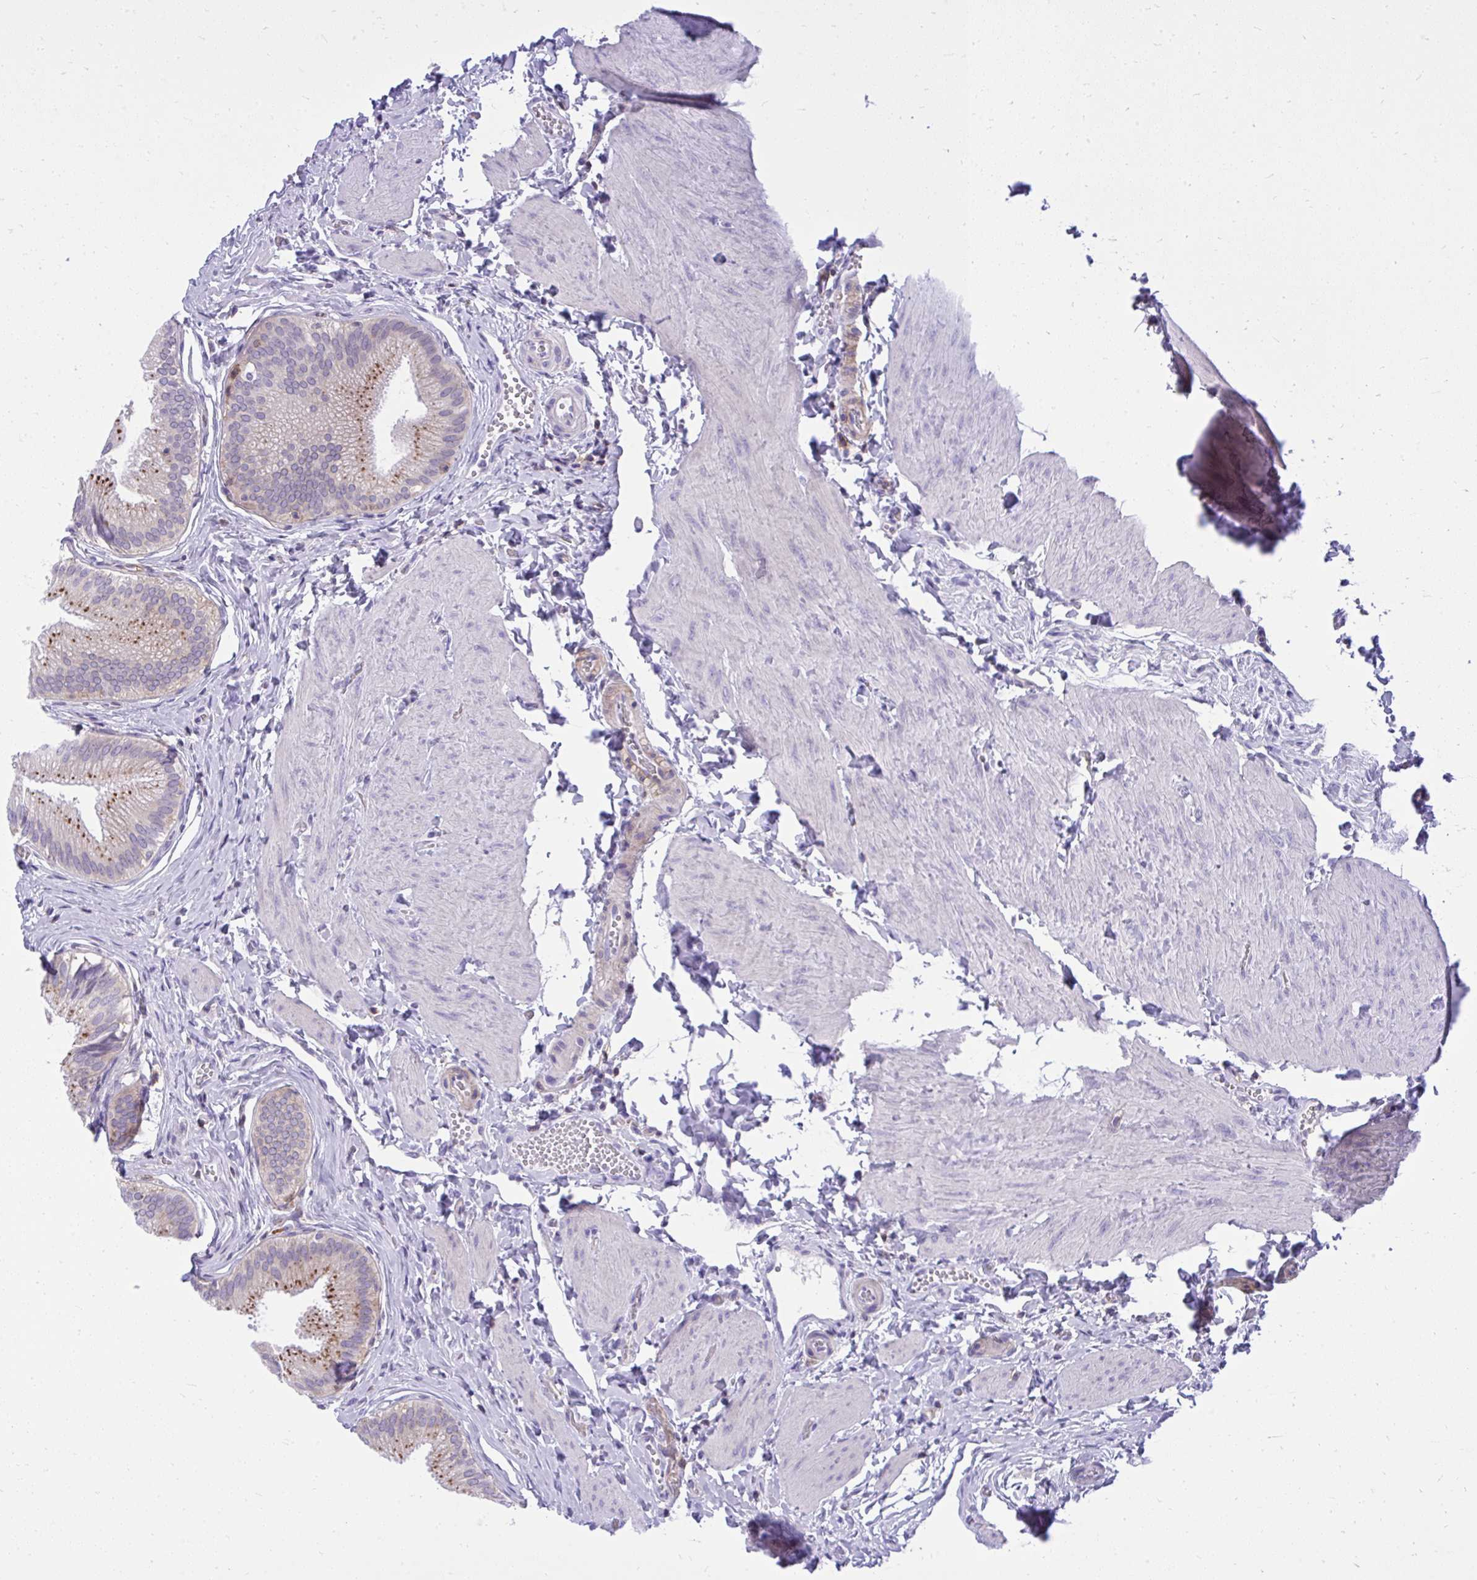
{"staining": {"intensity": "moderate", "quantity": "25%-75%", "location": "cytoplasmic/membranous"}, "tissue": "gallbladder", "cell_type": "Glandular cells", "image_type": "normal", "snomed": [{"axis": "morphology", "description": "Normal tissue, NOS"}, {"axis": "topography", "description": "Gallbladder"}], "caption": "Brown immunohistochemical staining in benign gallbladder shows moderate cytoplasmic/membranous positivity in approximately 25%-75% of glandular cells. (Stains: DAB in brown, nuclei in blue, Microscopy: brightfield microscopy at high magnification).", "gene": "GPRIN3", "patient": {"sex": "male", "age": 17}}